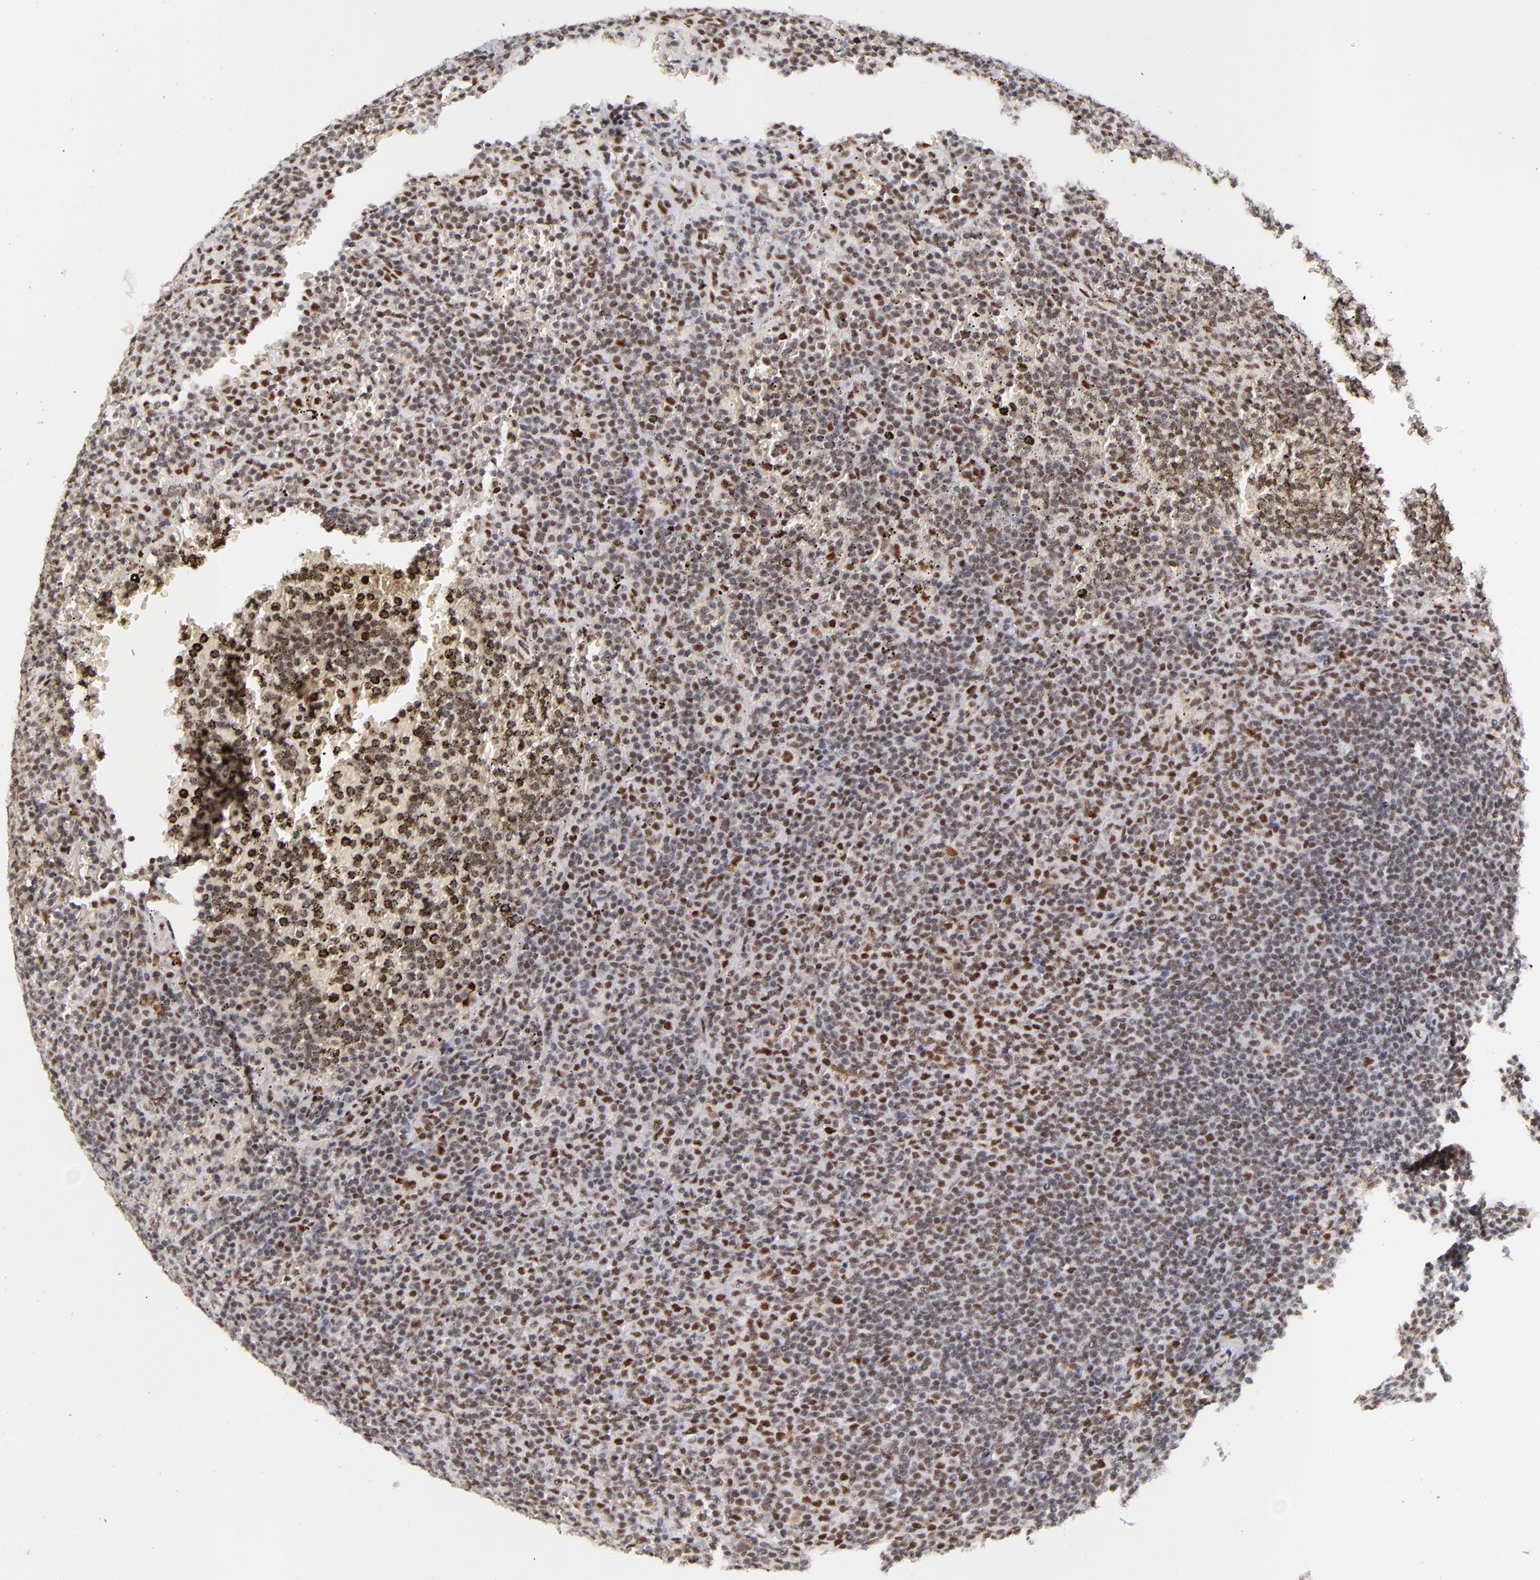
{"staining": {"intensity": "strong", "quantity": ">75%", "location": "nuclear"}, "tissue": "lymphoma", "cell_type": "Tumor cells", "image_type": "cancer", "snomed": [{"axis": "morphology", "description": "Malignant lymphoma, non-Hodgkin's type, Low grade"}, {"axis": "topography", "description": "Spleen"}], "caption": "Protein staining demonstrates strong nuclear staining in about >75% of tumor cells in lymphoma.", "gene": "GPKOW", "patient": {"sex": "male", "age": 80}}